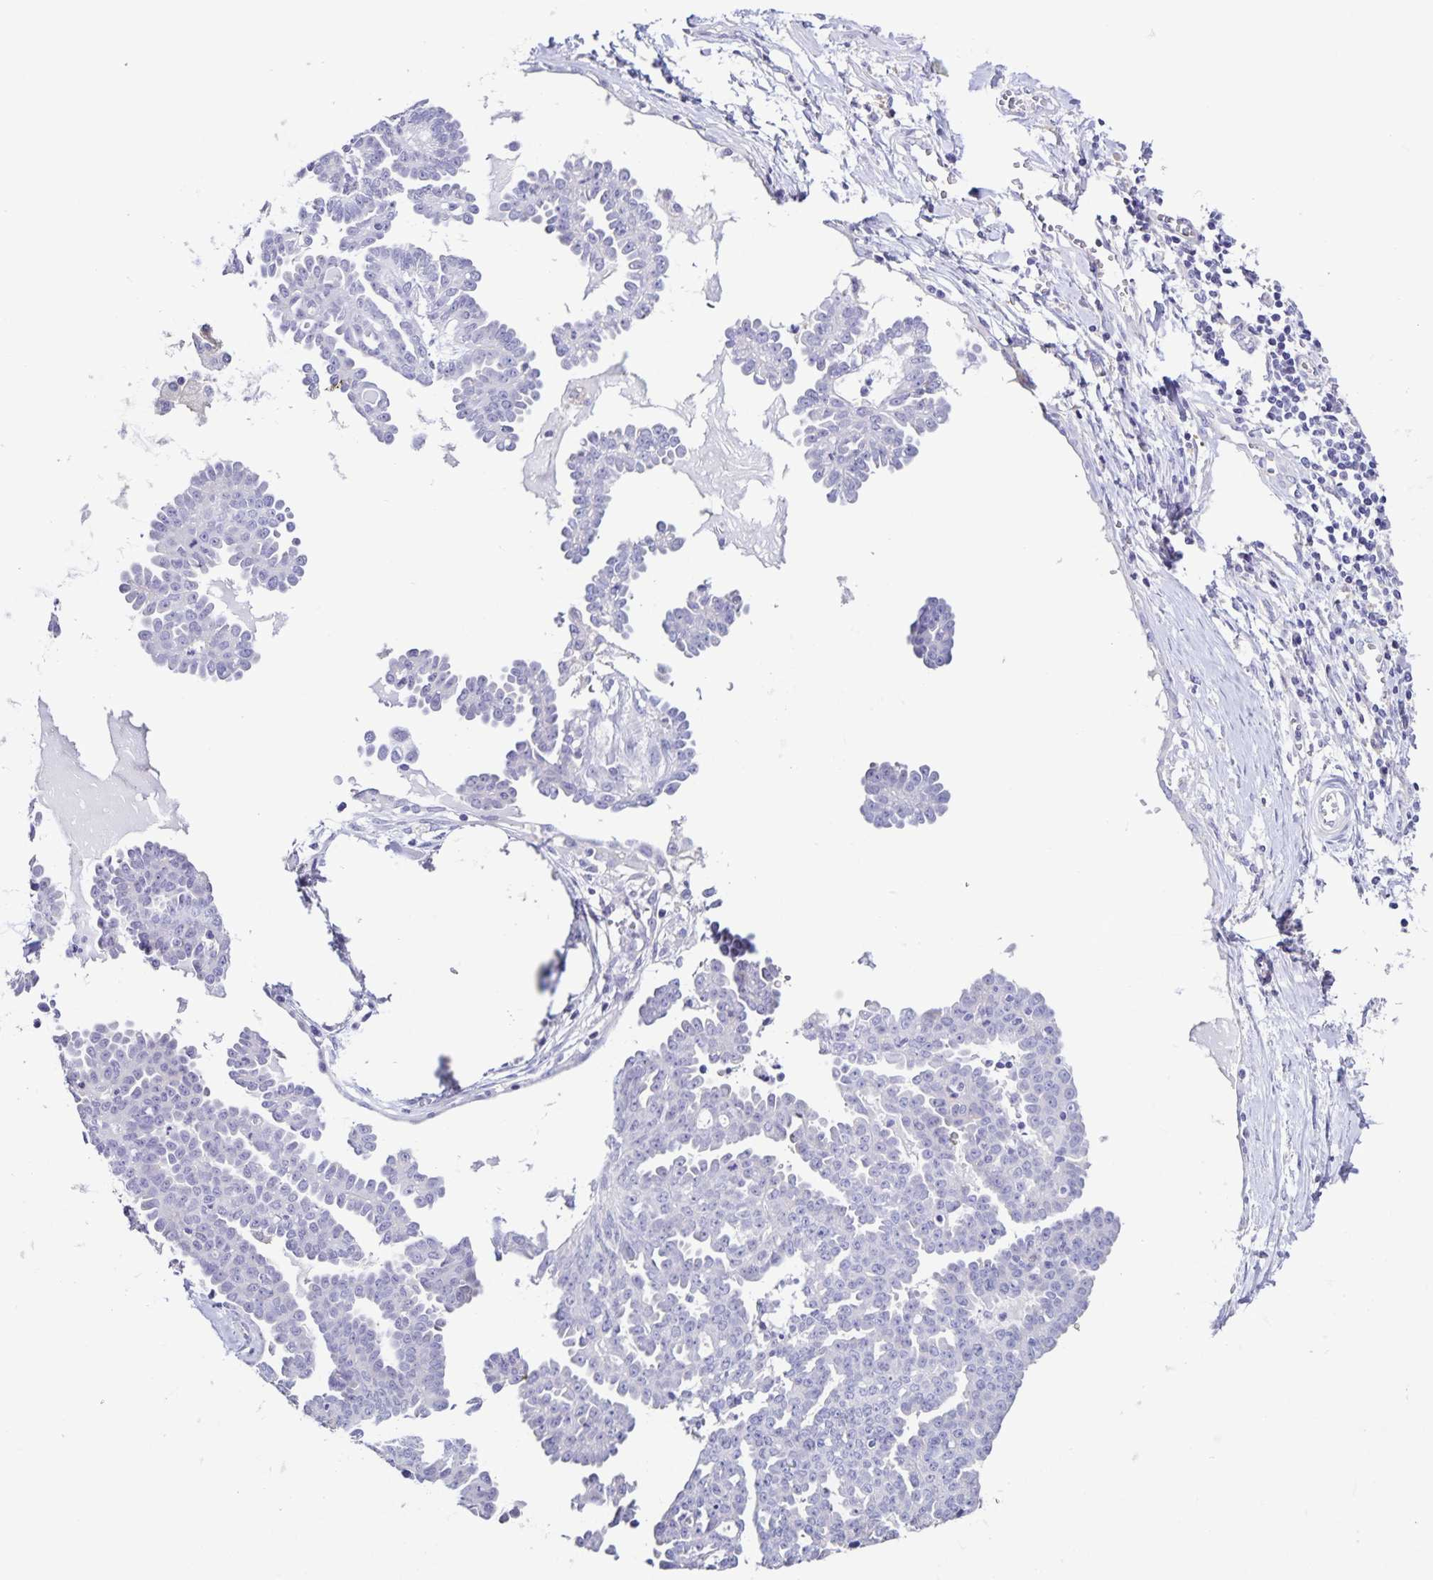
{"staining": {"intensity": "negative", "quantity": "none", "location": "none"}, "tissue": "ovarian cancer", "cell_type": "Tumor cells", "image_type": "cancer", "snomed": [{"axis": "morphology", "description": "Cystadenocarcinoma, serous, NOS"}, {"axis": "topography", "description": "Ovary"}], "caption": "Immunohistochemistry (IHC) image of neoplastic tissue: human ovarian cancer stained with DAB demonstrates no significant protein staining in tumor cells. (Immunohistochemistry (IHC), brightfield microscopy, high magnification).", "gene": "BOLL", "patient": {"sex": "female", "age": 71}}